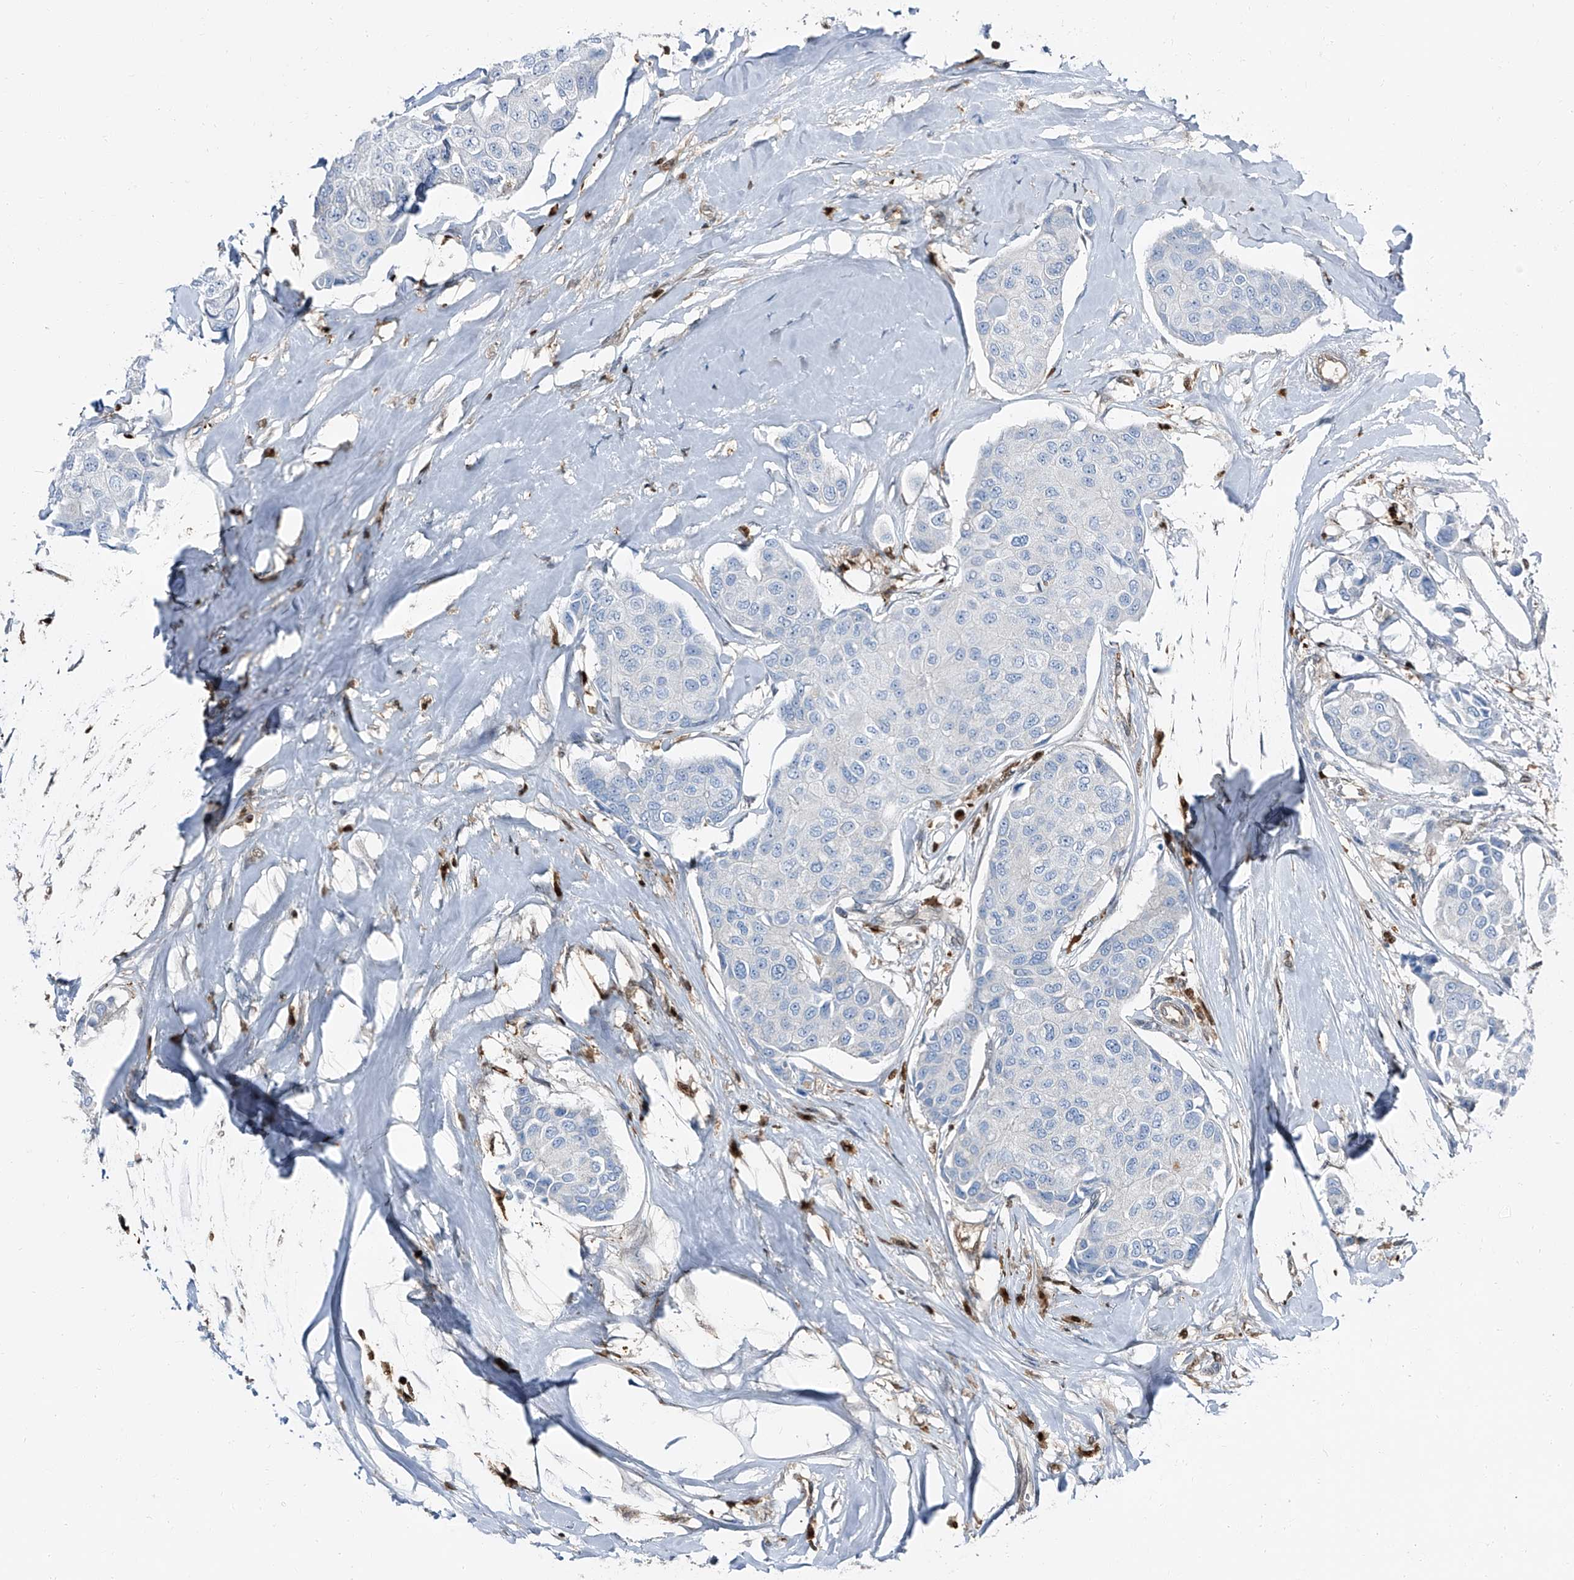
{"staining": {"intensity": "negative", "quantity": "none", "location": "none"}, "tissue": "breast cancer", "cell_type": "Tumor cells", "image_type": "cancer", "snomed": [{"axis": "morphology", "description": "Duct carcinoma"}, {"axis": "topography", "description": "Breast"}], "caption": "Tumor cells are negative for brown protein staining in breast intraductal carcinoma.", "gene": "PSMB10", "patient": {"sex": "female", "age": 80}}